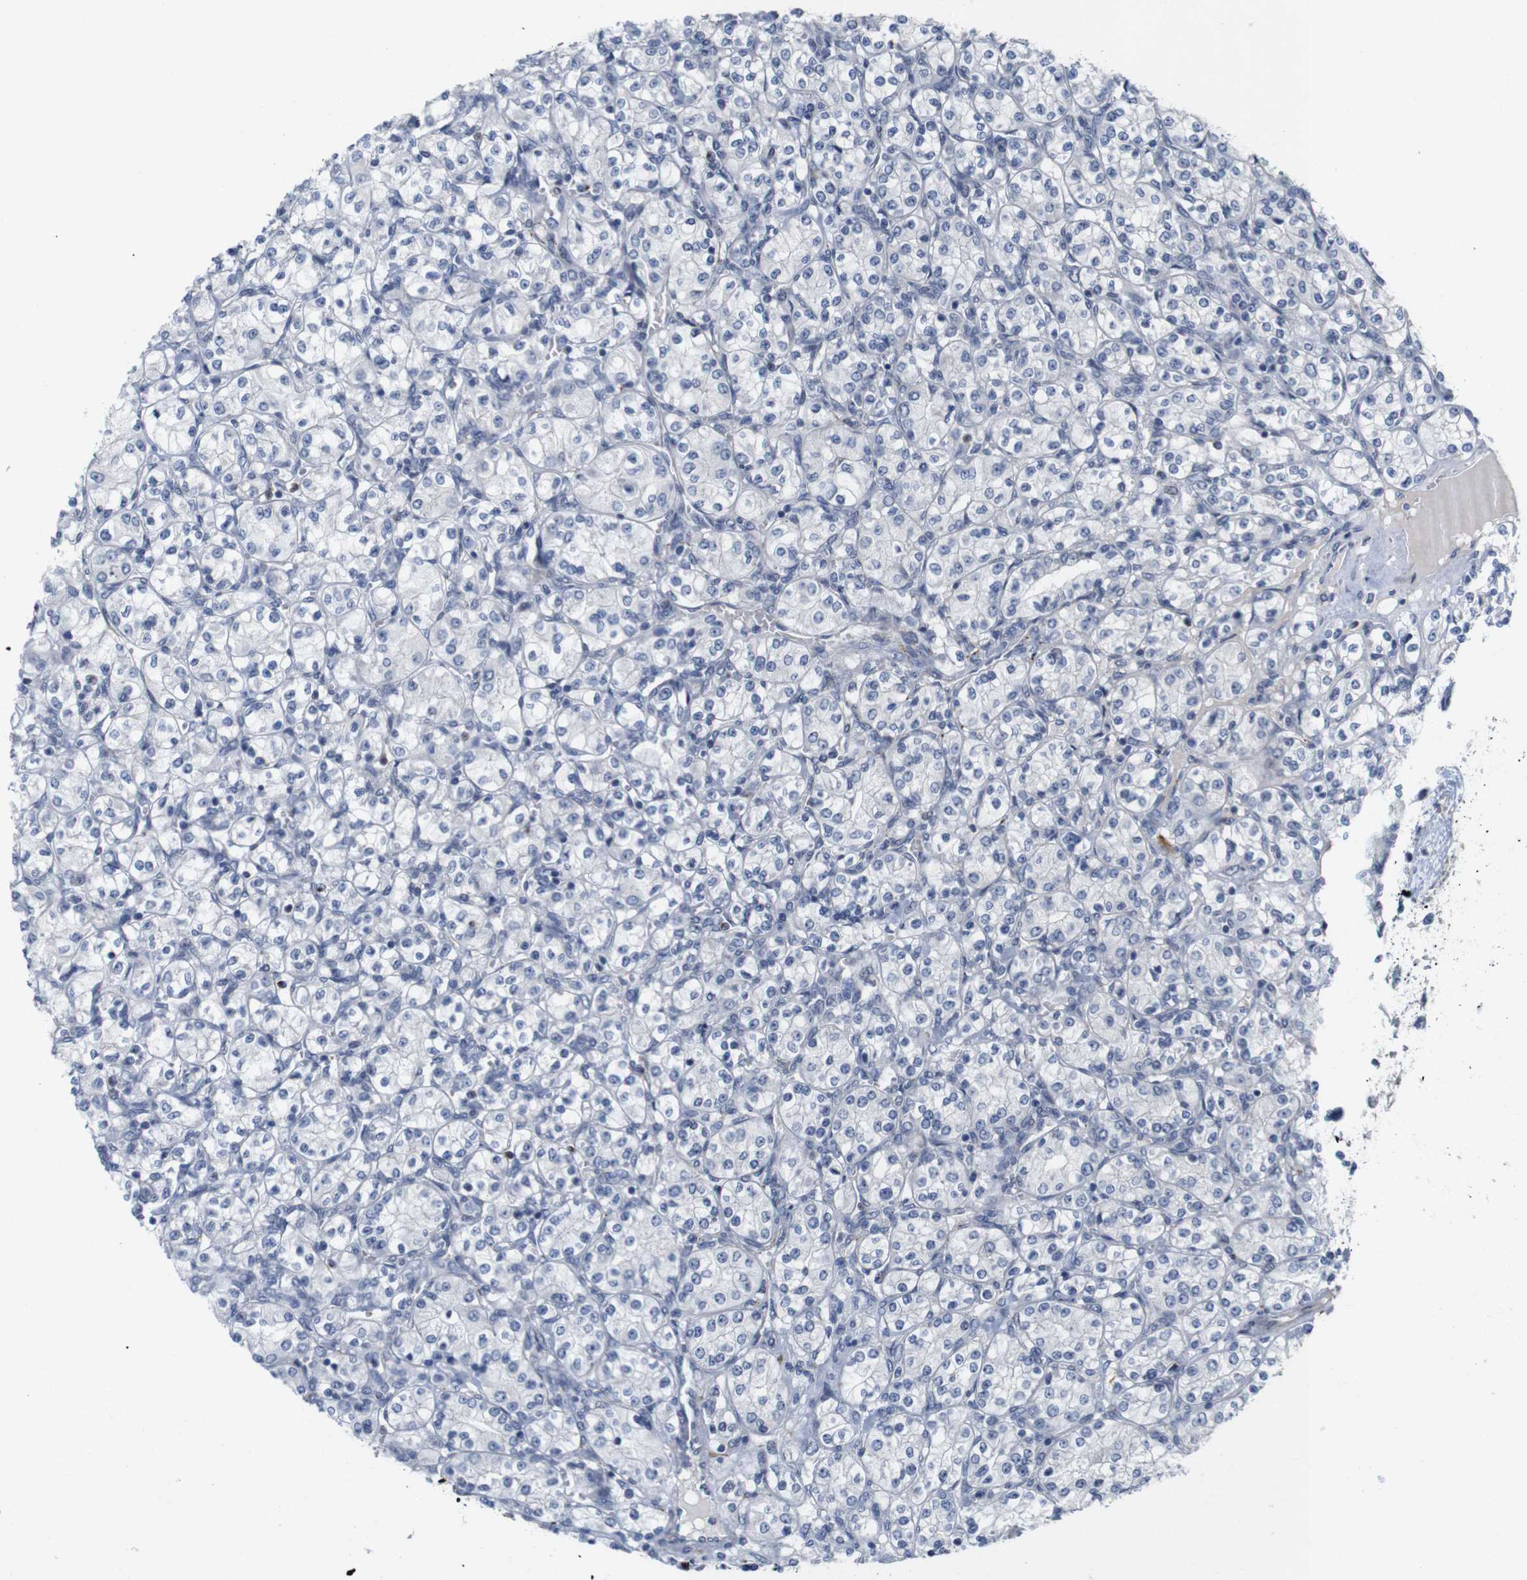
{"staining": {"intensity": "negative", "quantity": "none", "location": "none"}, "tissue": "renal cancer", "cell_type": "Tumor cells", "image_type": "cancer", "snomed": [{"axis": "morphology", "description": "Adenocarcinoma, NOS"}, {"axis": "topography", "description": "Kidney"}], "caption": "IHC of adenocarcinoma (renal) shows no expression in tumor cells. The staining is performed using DAB brown chromogen with nuclei counter-stained in using hematoxylin.", "gene": "CYB561", "patient": {"sex": "male", "age": 77}}